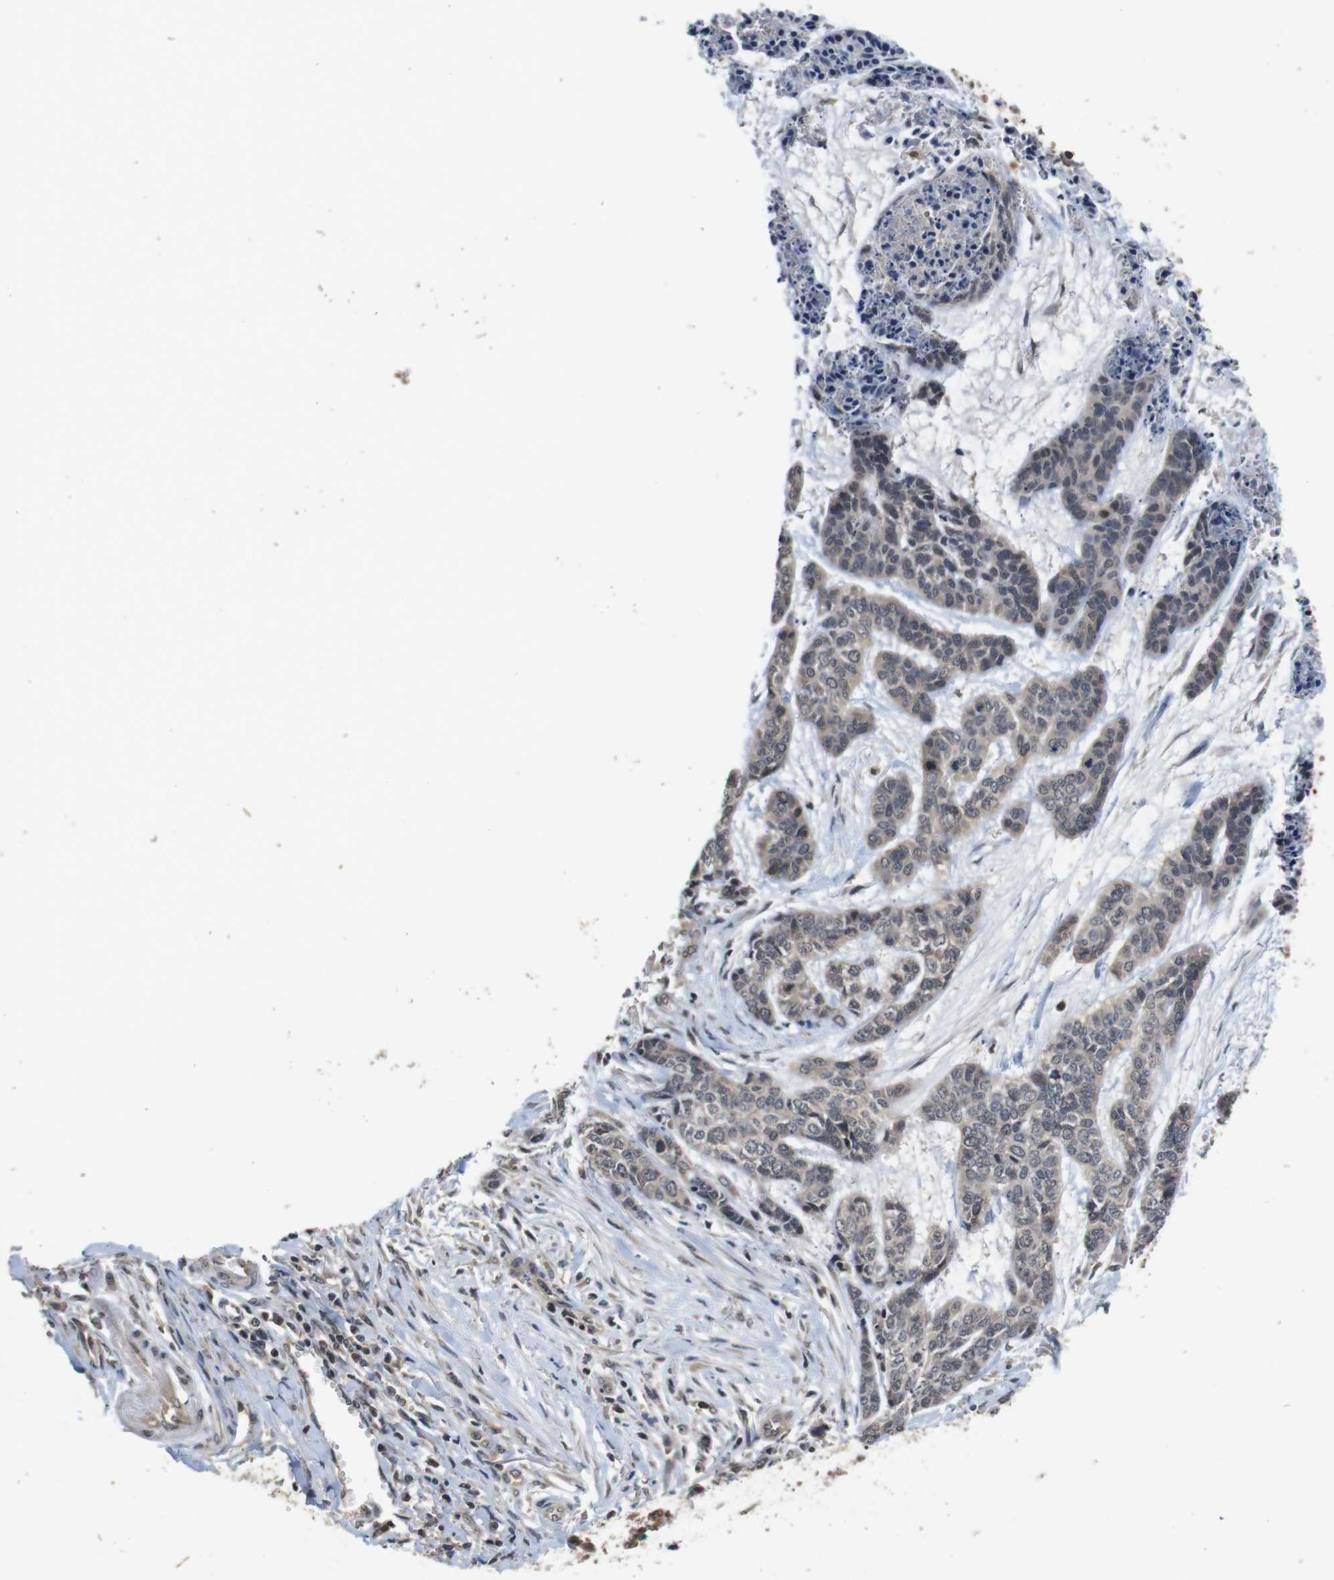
{"staining": {"intensity": "weak", "quantity": "25%-75%", "location": "cytoplasmic/membranous"}, "tissue": "skin cancer", "cell_type": "Tumor cells", "image_type": "cancer", "snomed": [{"axis": "morphology", "description": "Basal cell carcinoma"}, {"axis": "topography", "description": "Skin"}], "caption": "The image reveals staining of basal cell carcinoma (skin), revealing weak cytoplasmic/membranous protein positivity (brown color) within tumor cells.", "gene": "FADD", "patient": {"sex": "female", "age": 64}}